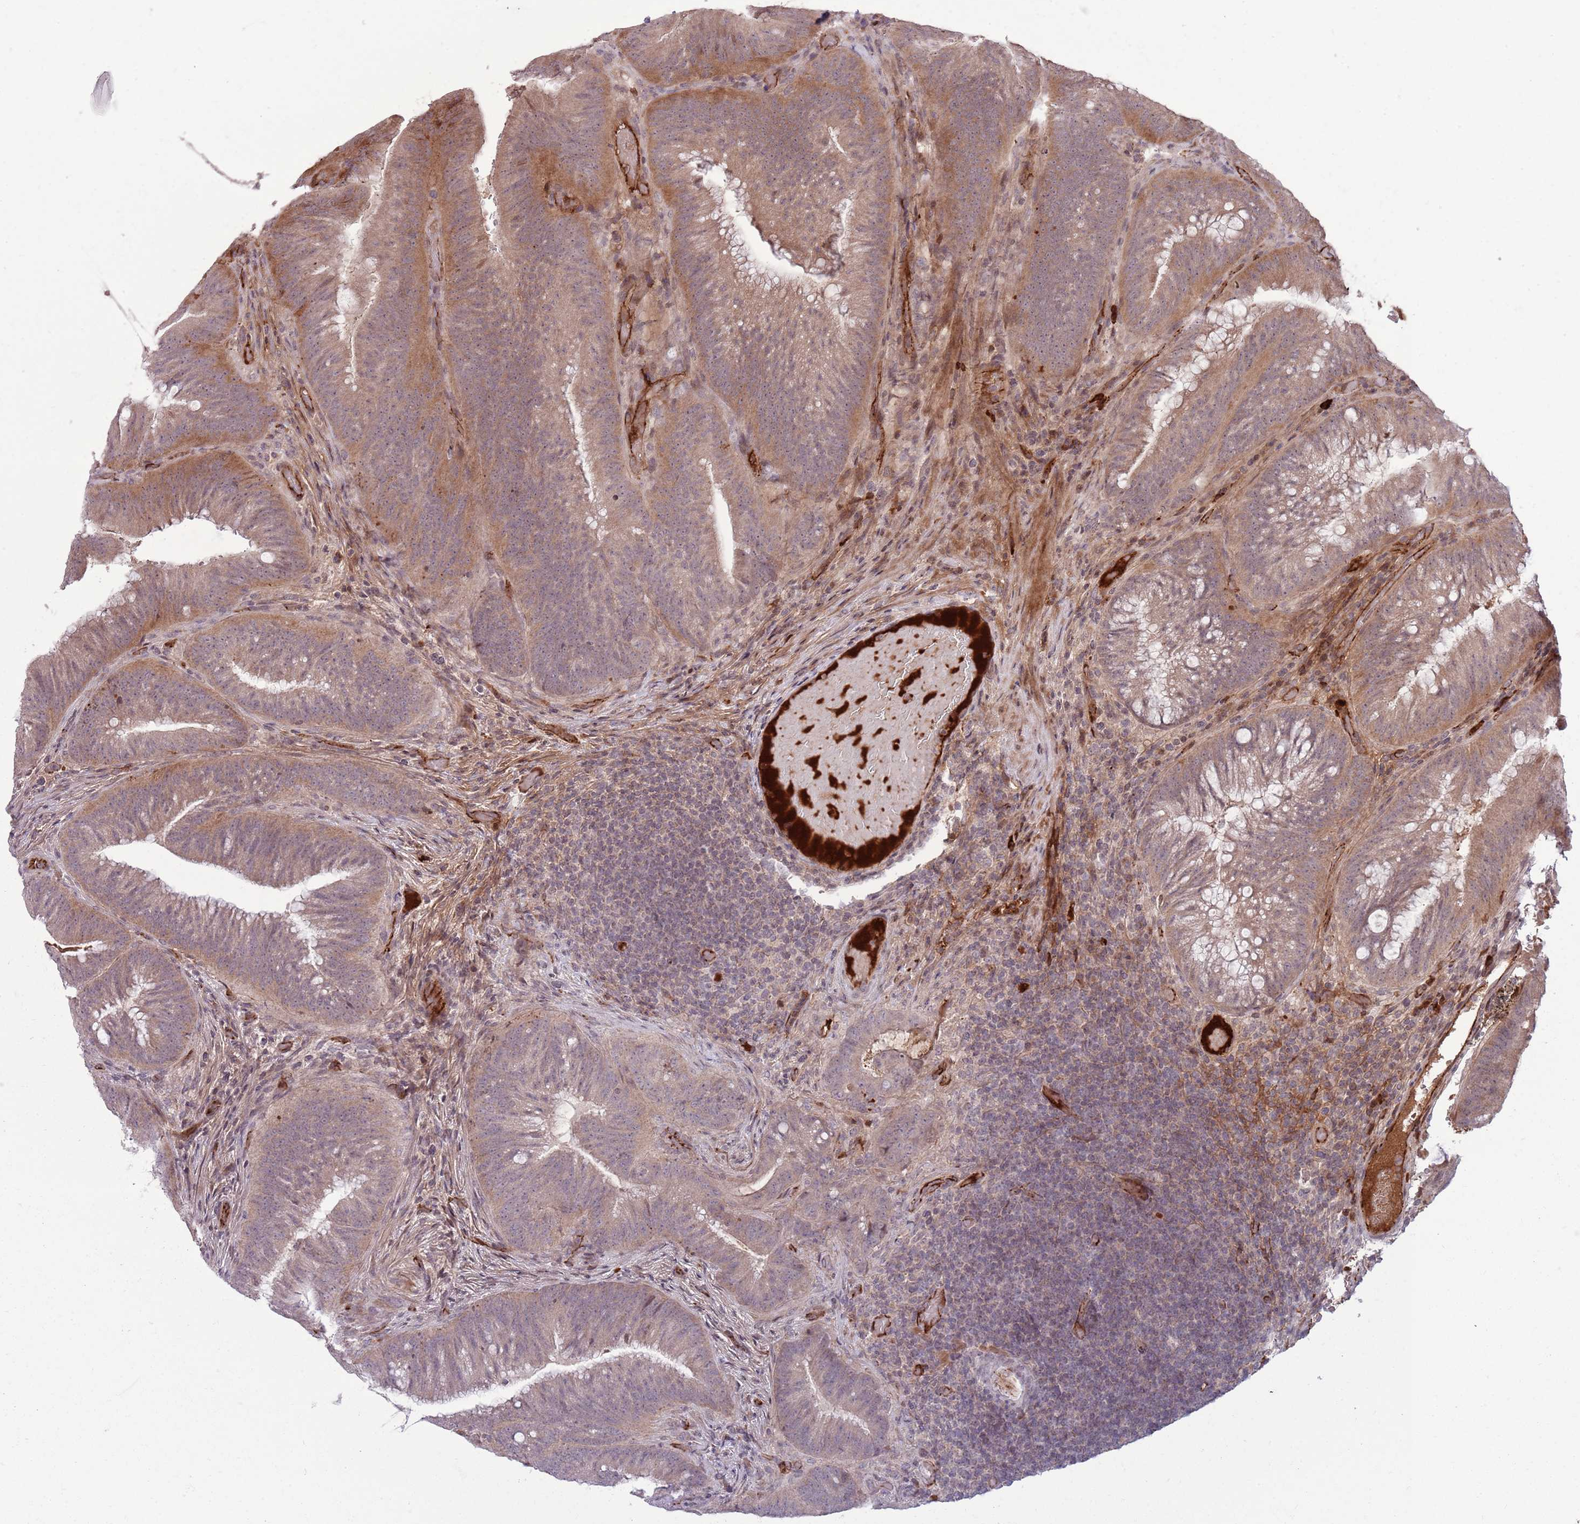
{"staining": {"intensity": "moderate", "quantity": ">75%", "location": "cytoplasmic/membranous"}, "tissue": "colorectal cancer", "cell_type": "Tumor cells", "image_type": "cancer", "snomed": [{"axis": "morphology", "description": "Adenocarcinoma, NOS"}, {"axis": "topography", "description": "Colon"}], "caption": "A brown stain labels moderate cytoplasmic/membranous staining of a protein in colorectal adenocarcinoma tumor cells. (DAB IHC with brightfield microscopy, high magnification).", "gene": "DPP10", "patient": {"sex": "female", "age": 43}}